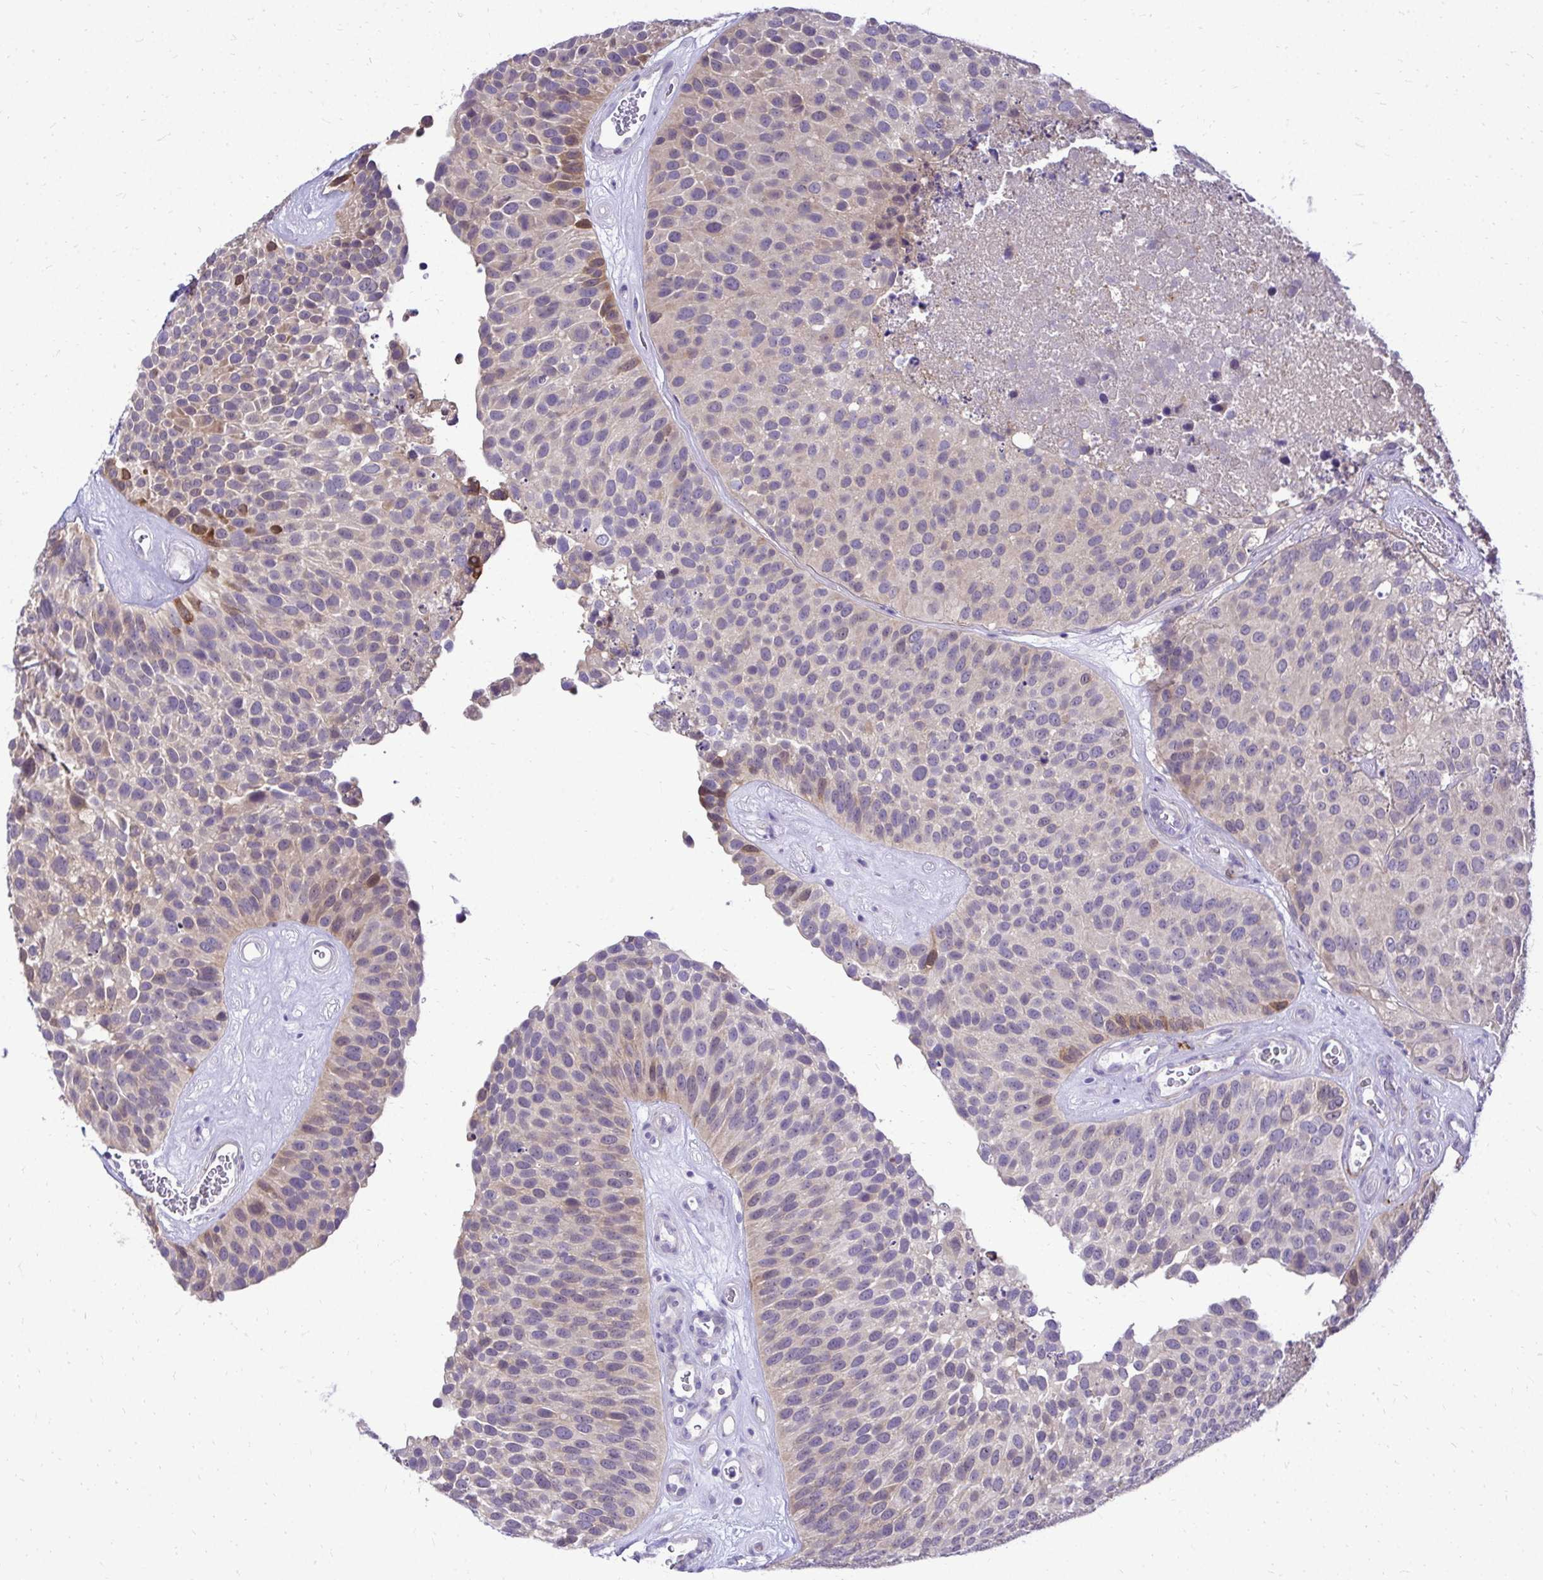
{"staining": {"intensity": "moderate", "quantity": "<25%", "location": "cytoplasmic/membranous,nuclear"}, "tissue": "urothelial cancer", "cell_type": "Tumor cells", "image_type": "cancer", "snomed": [{"axis": "morphology", "description": "Urothelial carcinoma, Low grade"}, {"axis": "topography", "description": "Urinary bladder"}], "caption": "Protein expression analysis of urothelial cancer displays moderate cytoplasmic/membranous and nuclear positivity in about <25% of tumor cells.", "gene": "ZSWIM9", "patient": {"sex": "male", "age": 76}}